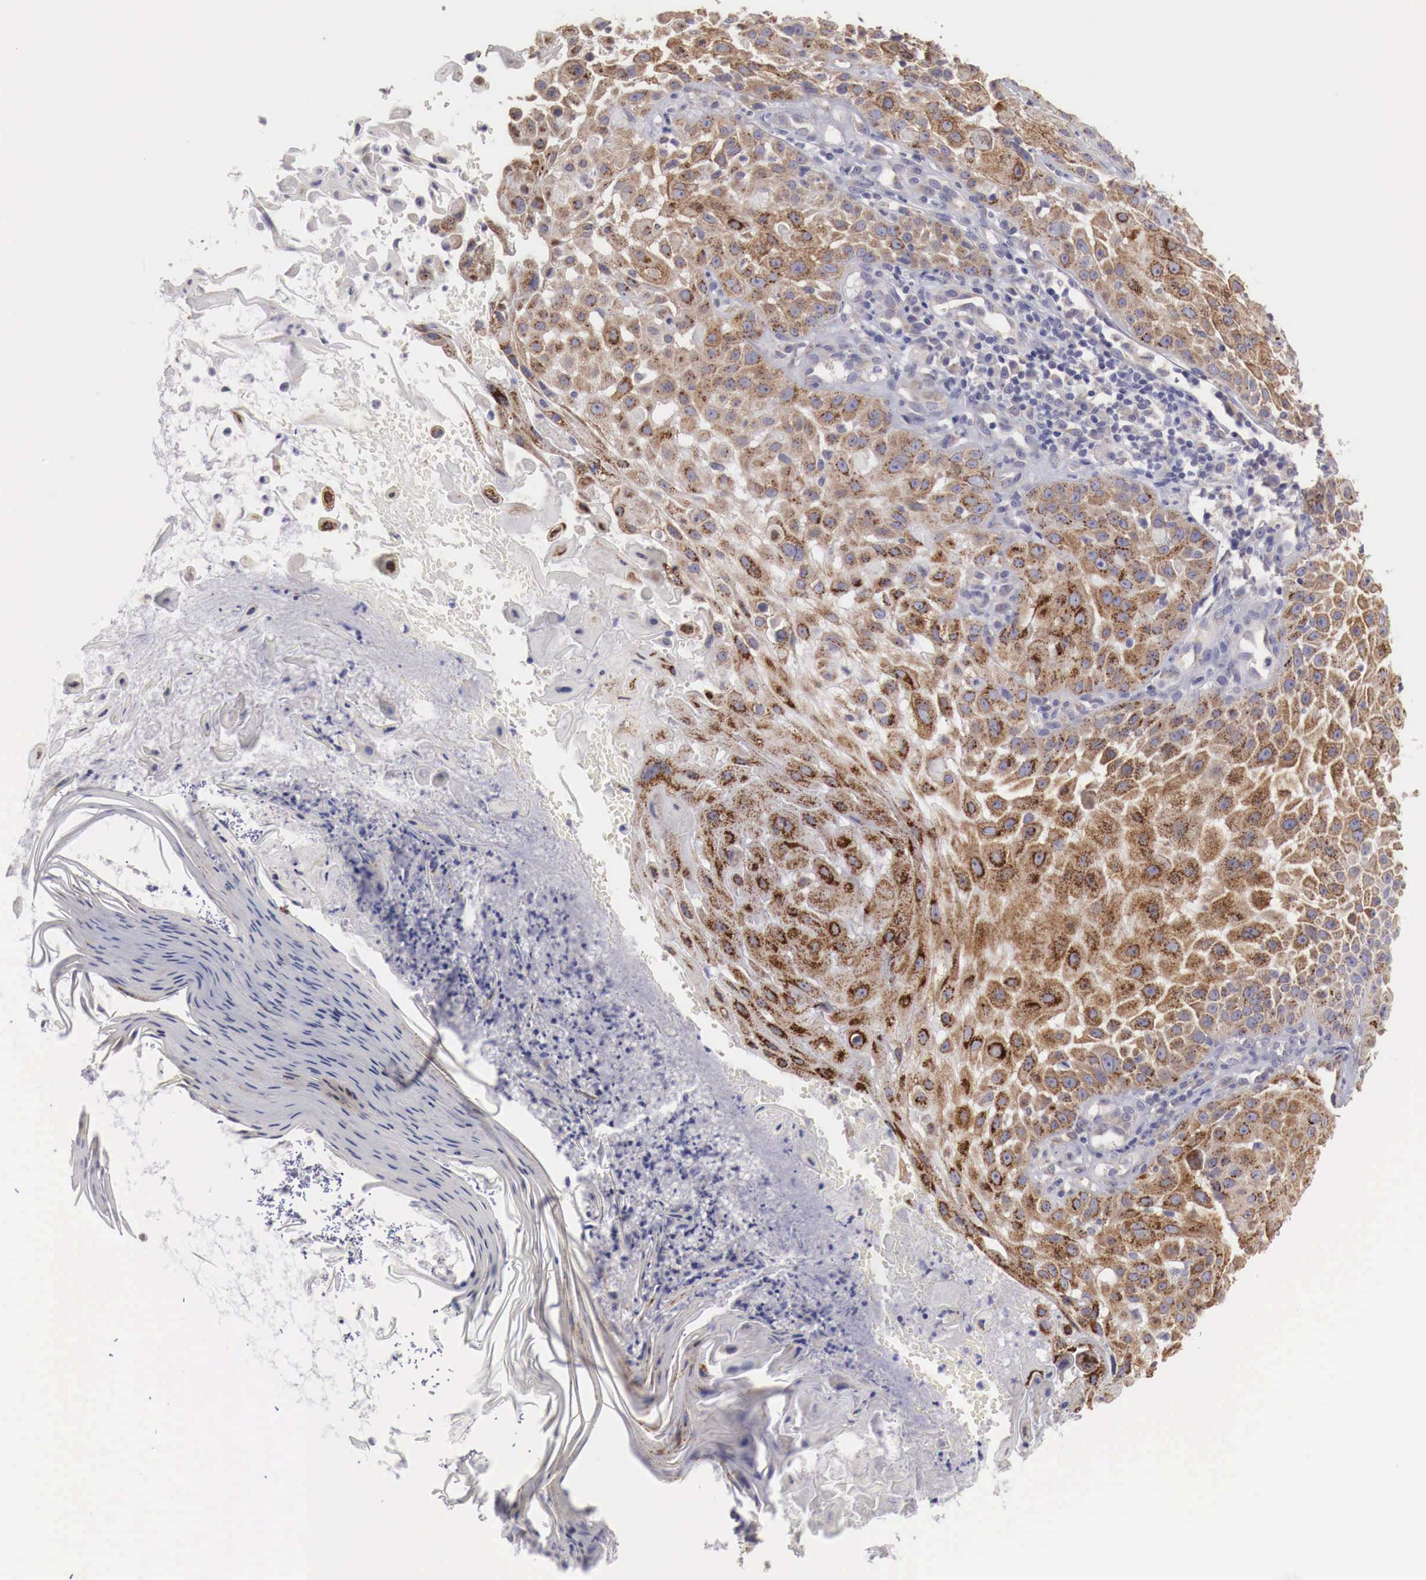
{"staining": {"intensity": "strong", "quantity": ">75%", "location": "cytoplasmic/membranous"}, "tissue": "skin cancer", "cell_type": "Tumor cells", "image_type": "cancer", "snomed": [{"axis": "morphology", "description": "Squamous cell carcinoma, NOS"}, {"axis": "topography", "description": "Skin"}], "caption": "Skin cancer stained for a protein demonstrates strong cytoplasmic/membranous positivity in tumor cells.", "gene": "NSDHL", "patient": {"sex": "female", "age": 89}}